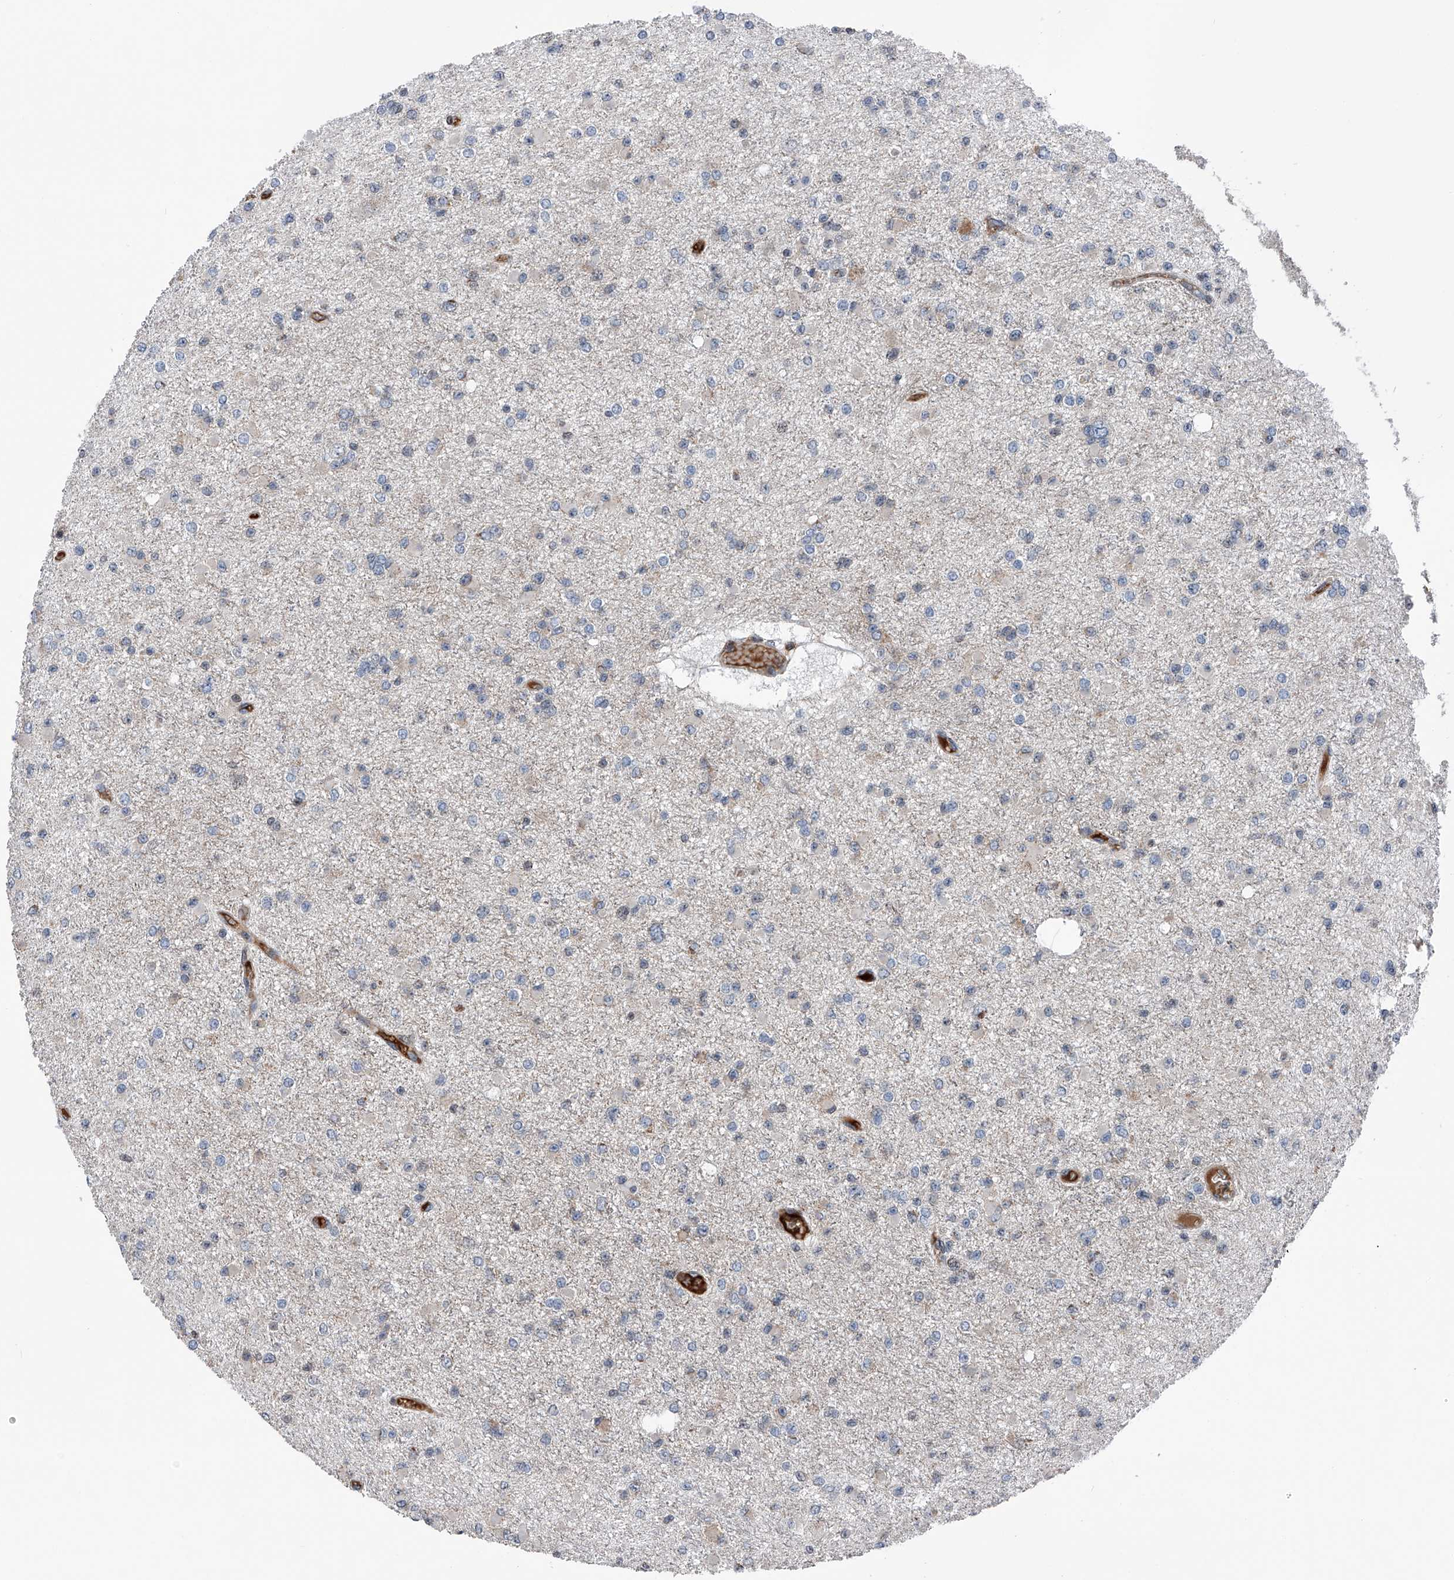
{"staining": {"intensity": "negative", "quantity": "none", "location": "none"}, "tissue": "glioma", "cell_type": "Tumor cells", "image_type": "cancer", "snomed": [{"axis": "morphology", "description": "Glioma, malignant, Low grade"}, {"axis": "topography", "description": "Brain"}], "caption": "Immunohistochemistry histopathology image of malignant glioma (low-grade) stained for a protein (brown), which displays no positivity in tumor cells.", "gene": "DST", "patient": {"sex": "female", "age": 22}}